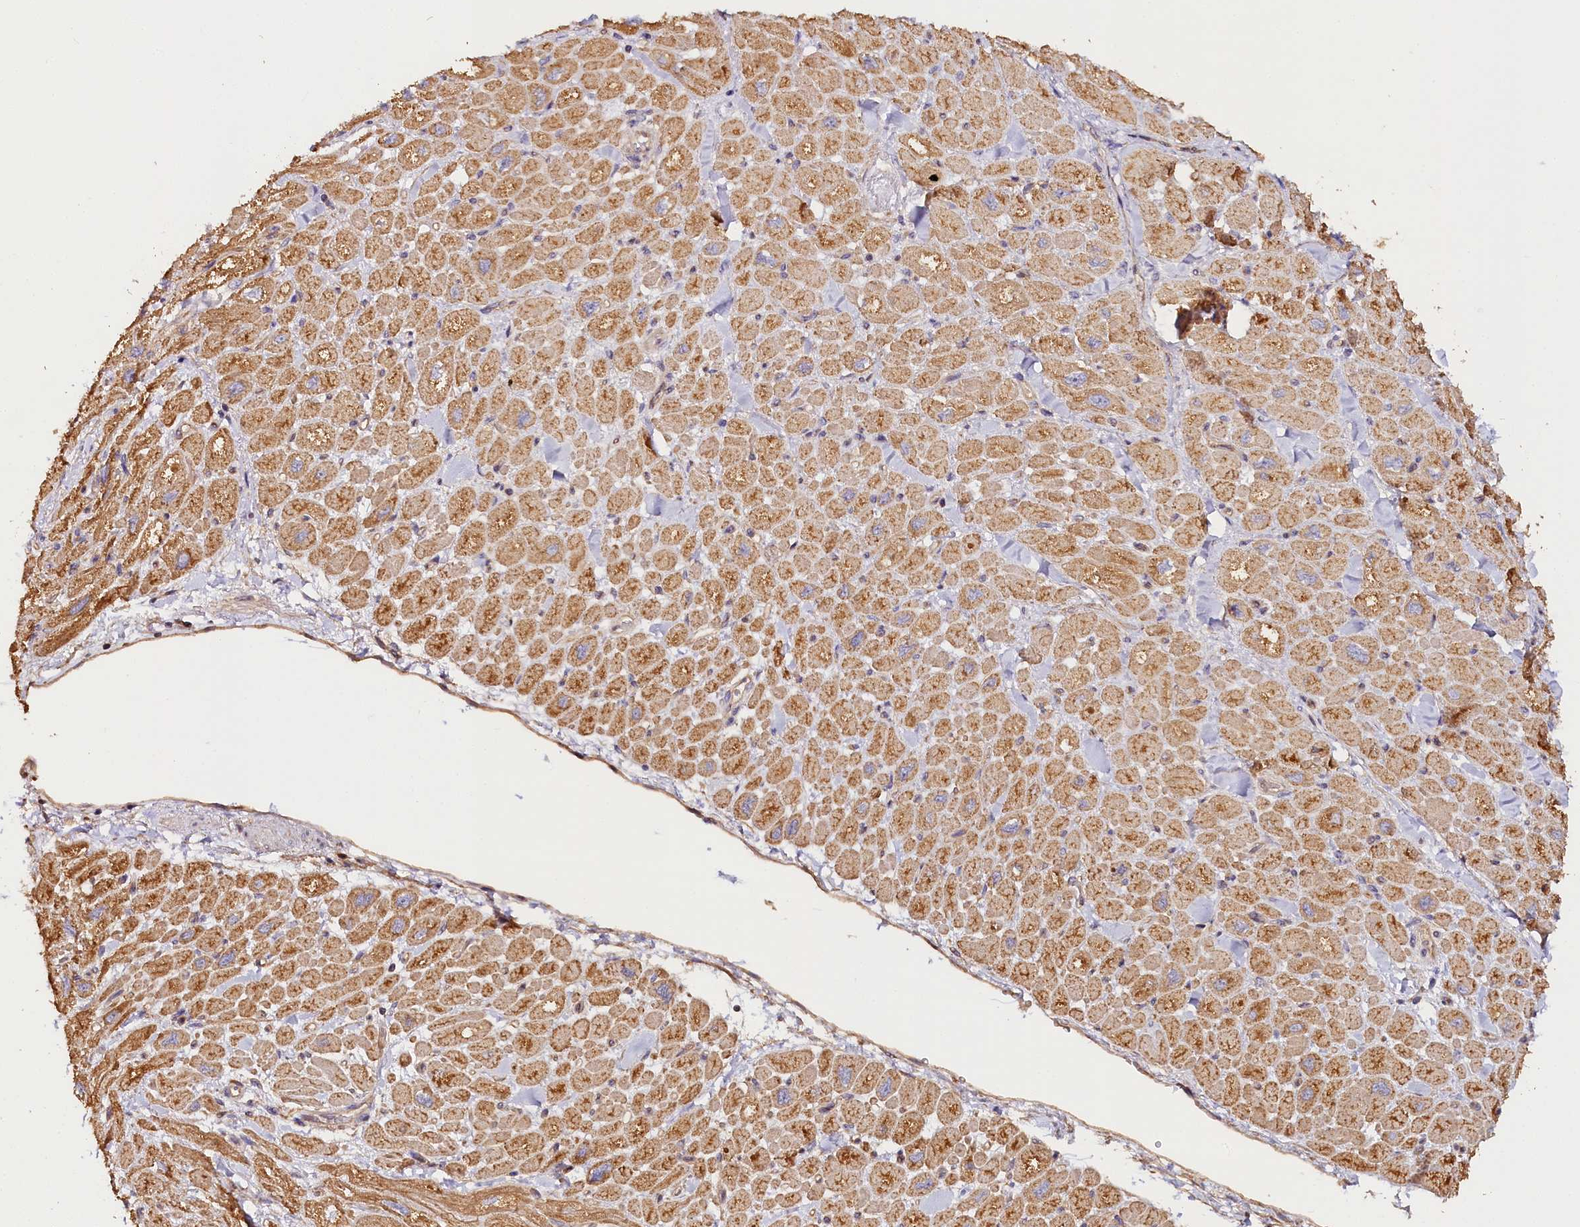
{"staining": {"intensity": "moderate", "quantity": ">75%", "location": "cytoplasmic/membranous"}, "tissue": "heart muscle", "cell_type": "Cardiomyocytes", "image_type": "normal", "snomed": [{"axis": "morphology", "description": "Normal tissue, NOS"}, {"axis": "topography", "description": "Heart"}], "caption": "Benign heart muscle shows moderate cytoplasmic/membranous positivity in approximately >75% of cardiomyocytes (DAB (3,3'-diaminobenzidine) IHC, brown staining for protein, blue staining for nuclei)..", "gene": "KATNB1", "patient": {"sex": "male", "age": 65}}